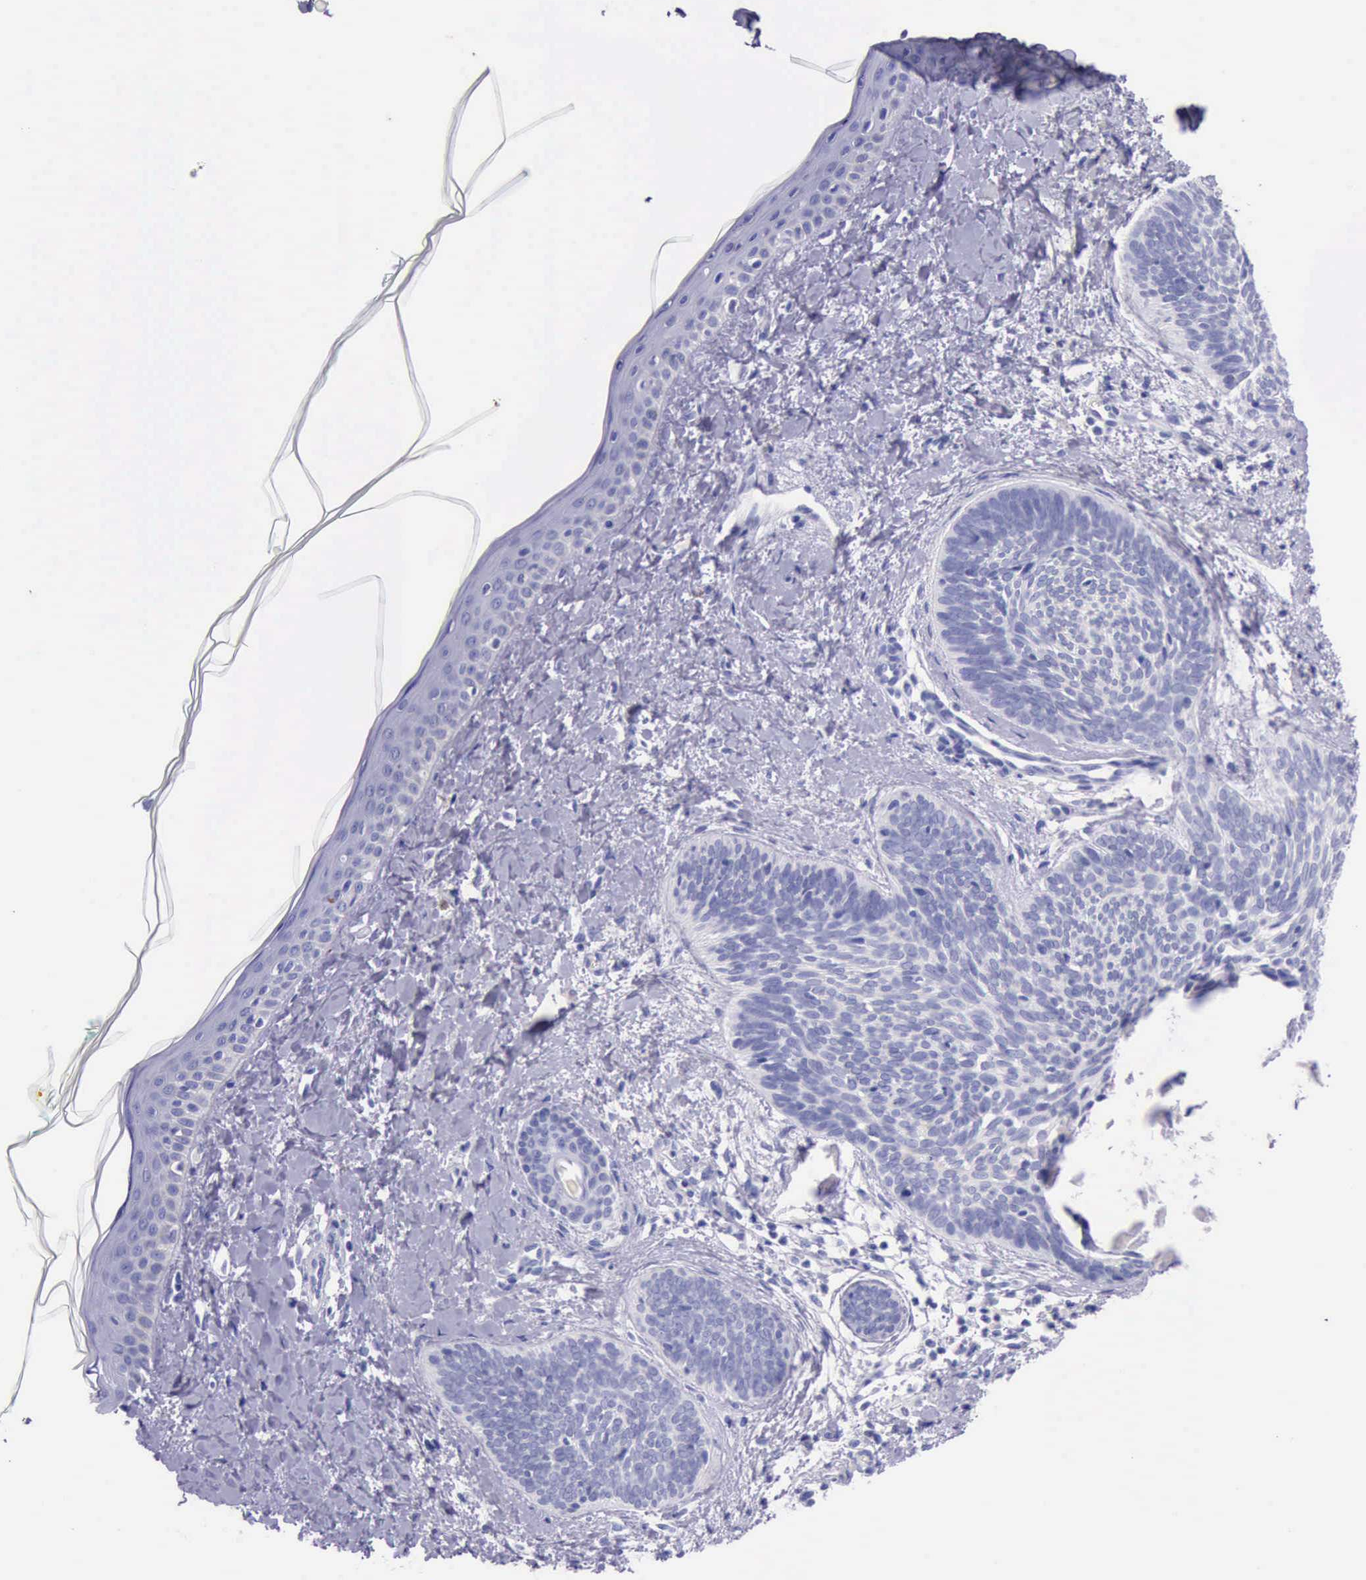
{"staining": {"intensity": "negative", "quantity": "none", "location": "none"}, "tissue": "skin cancer", "cell_type": "Tumor cells", "image_type": "cancer", "snomed": [{"axis": "morphology", "description": "Basal cell carcinoma"}, {"axis": "topography", "description": "Skin"}], "caption": "Immunohistochemical staining of basal cell carcinoma (skin) displays no significant positivity in tumor cells.", "gene": "KRT8", "patient": {"sex": "female", "age": 81}}